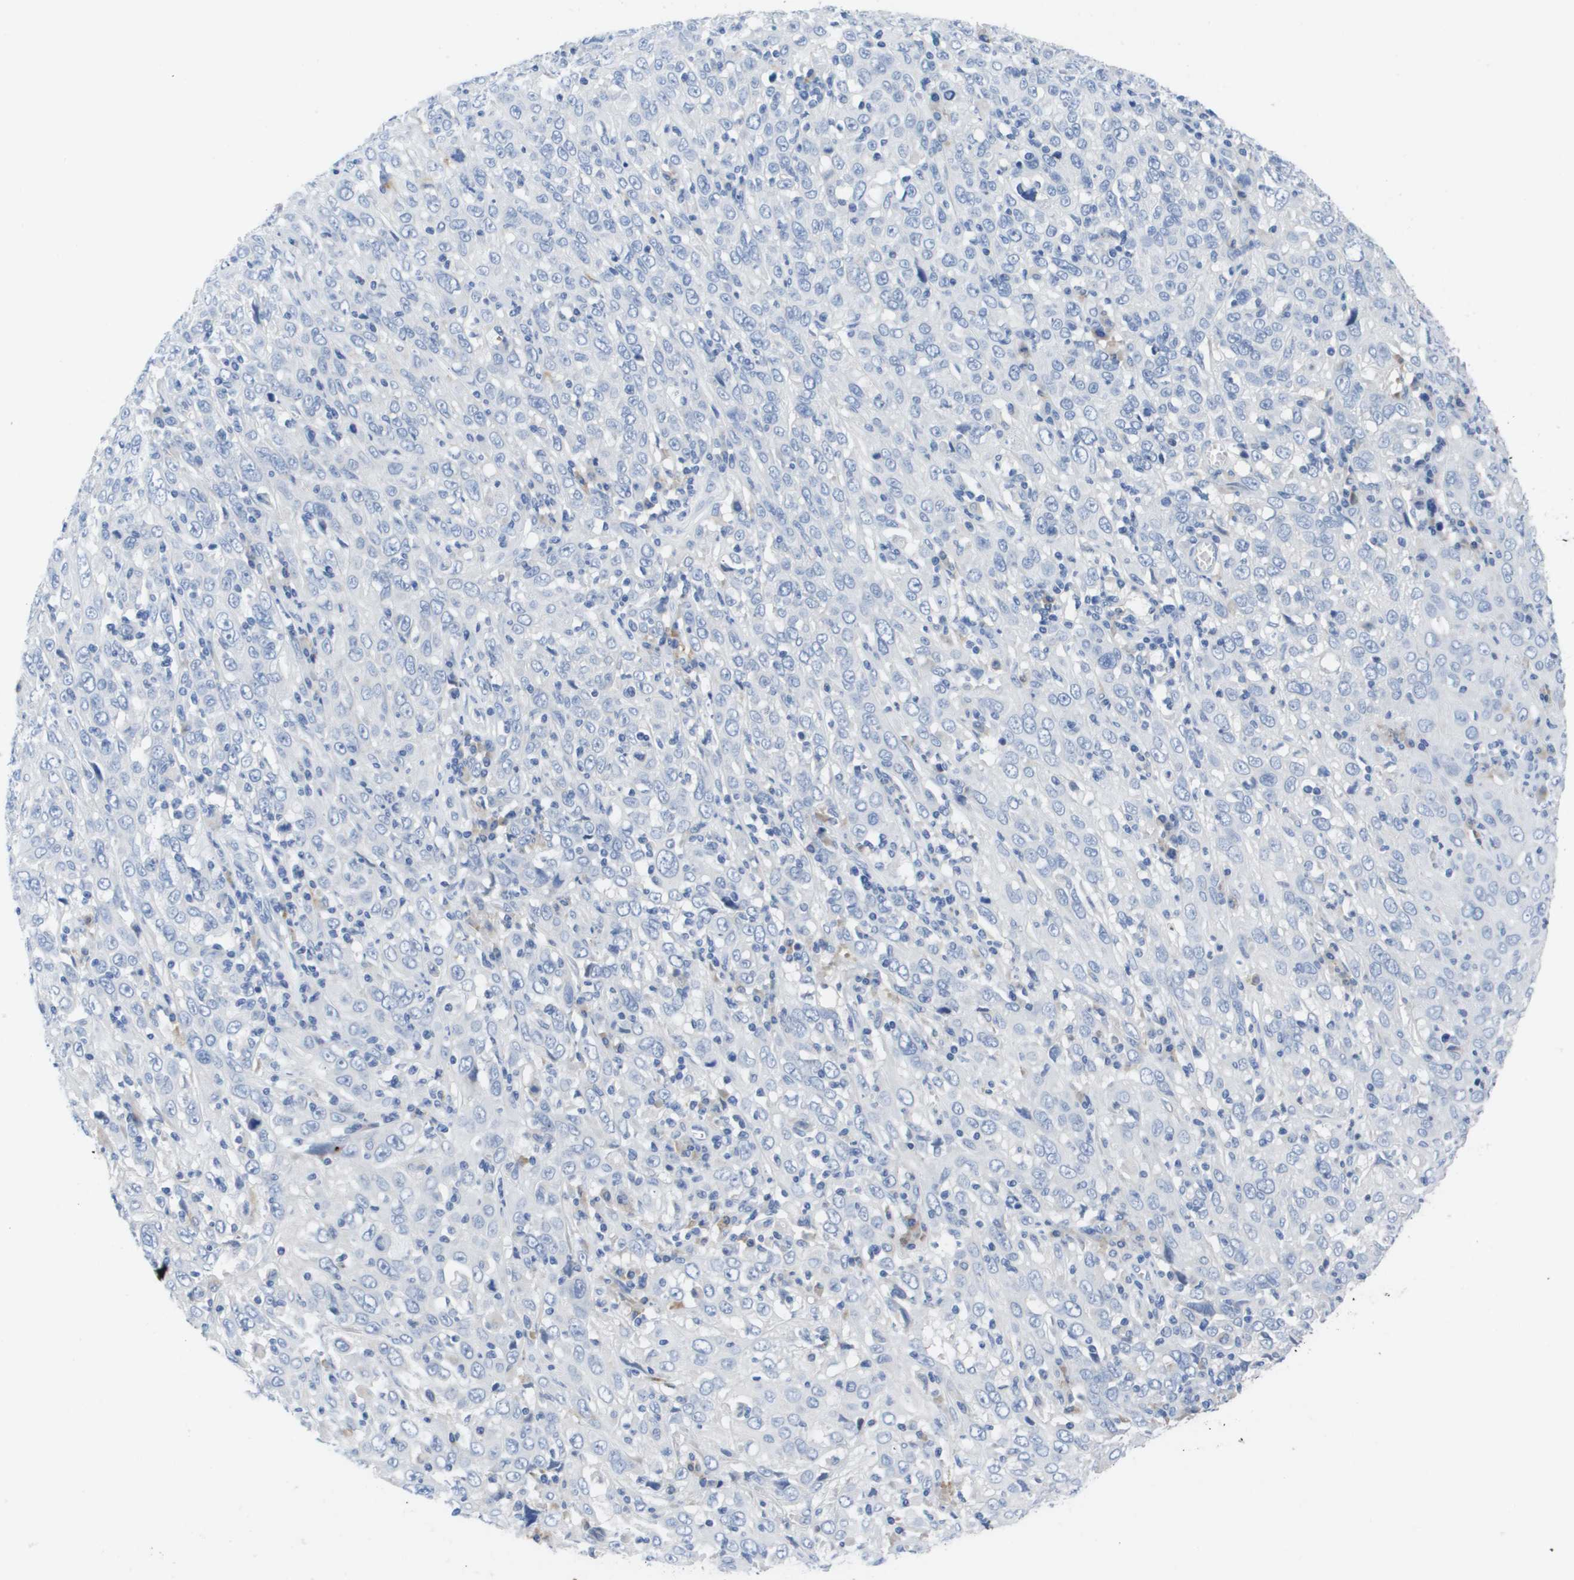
{"staining": {"intensity": "negative", "quantity": "none", "location": "none"}, "tissue": "cervical cancer", "cell_type": "Tumor cells", "image_type": "cancer", "snomed": [{"axis": "morphology", "description": "Squamous cell carcinoma, NOS"}, {"axis": "topography", "description": "Cervix"}], "caption": "This is a photomicrograph of immunohistochemistry (IHC) staining of cervical squamous cell carcinoma, which shows no positivity in tumor cells.", "gene": "MS4A1", "patient": {"sex": "female", "age": 46}}